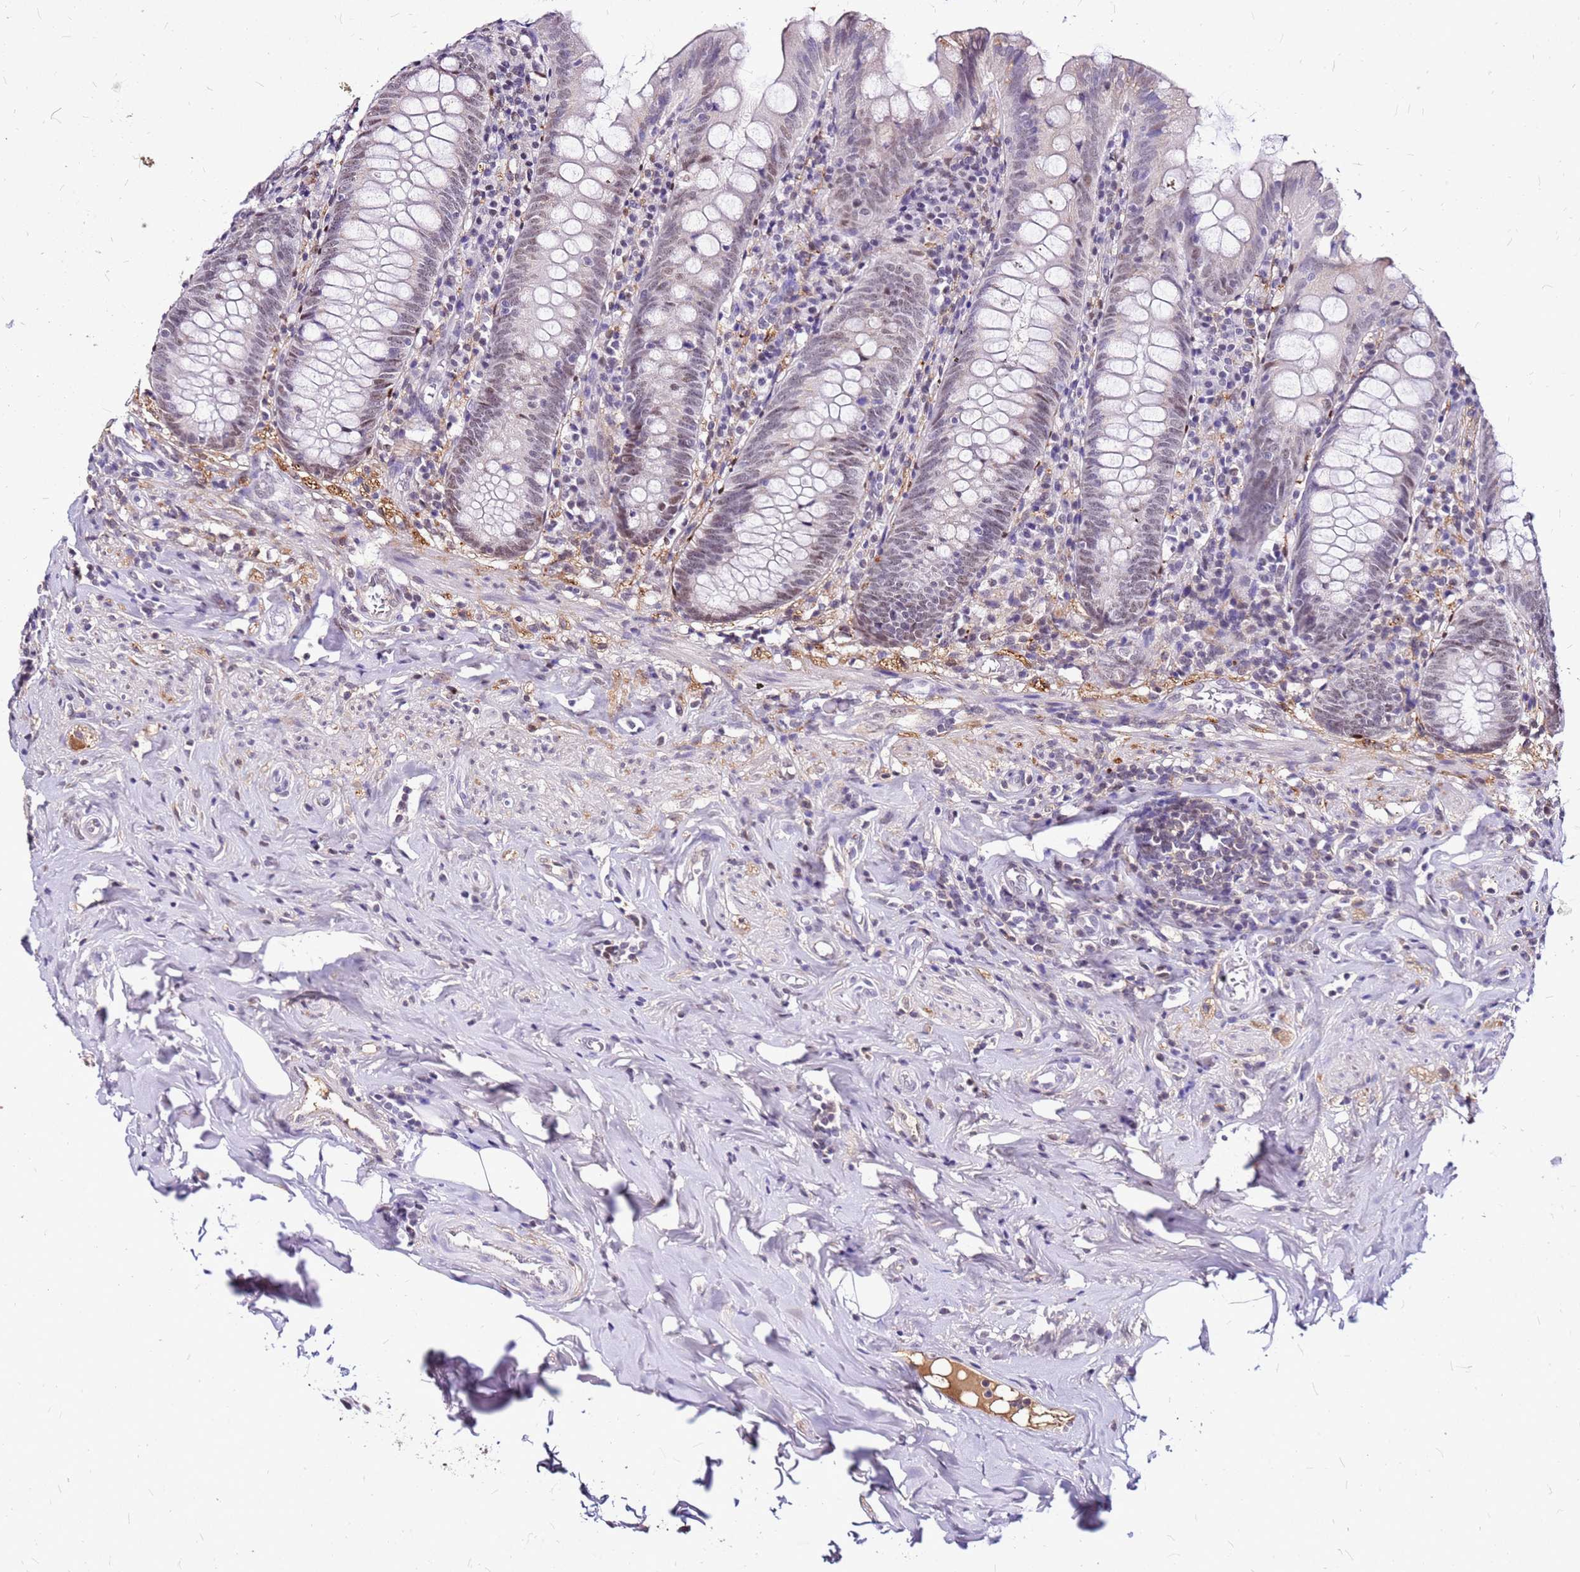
{"staining": {"intensity": "weak", "quantity": "25%-75%", "location": "nuclear"}, "tissue": "appendix", "cell_type": "Glandular cells", "image_type": "normal", "snomed": [{"axis": "morphology", "description": "Normal tissue, NOS"}, {"axis": "topography", "description": "Appendix"}], "caption": "Immunohistochemical staining of unremarkable appendix reveals weak nuclear protein staining in approximately 25%-75% of glandular cells. (DAB (3,3'-diaminobenzidine) IHC with brightfield microscopy, high magnification).", "gene": "ALDH1A3", "patient": {"sex": "female", "age": 54}}